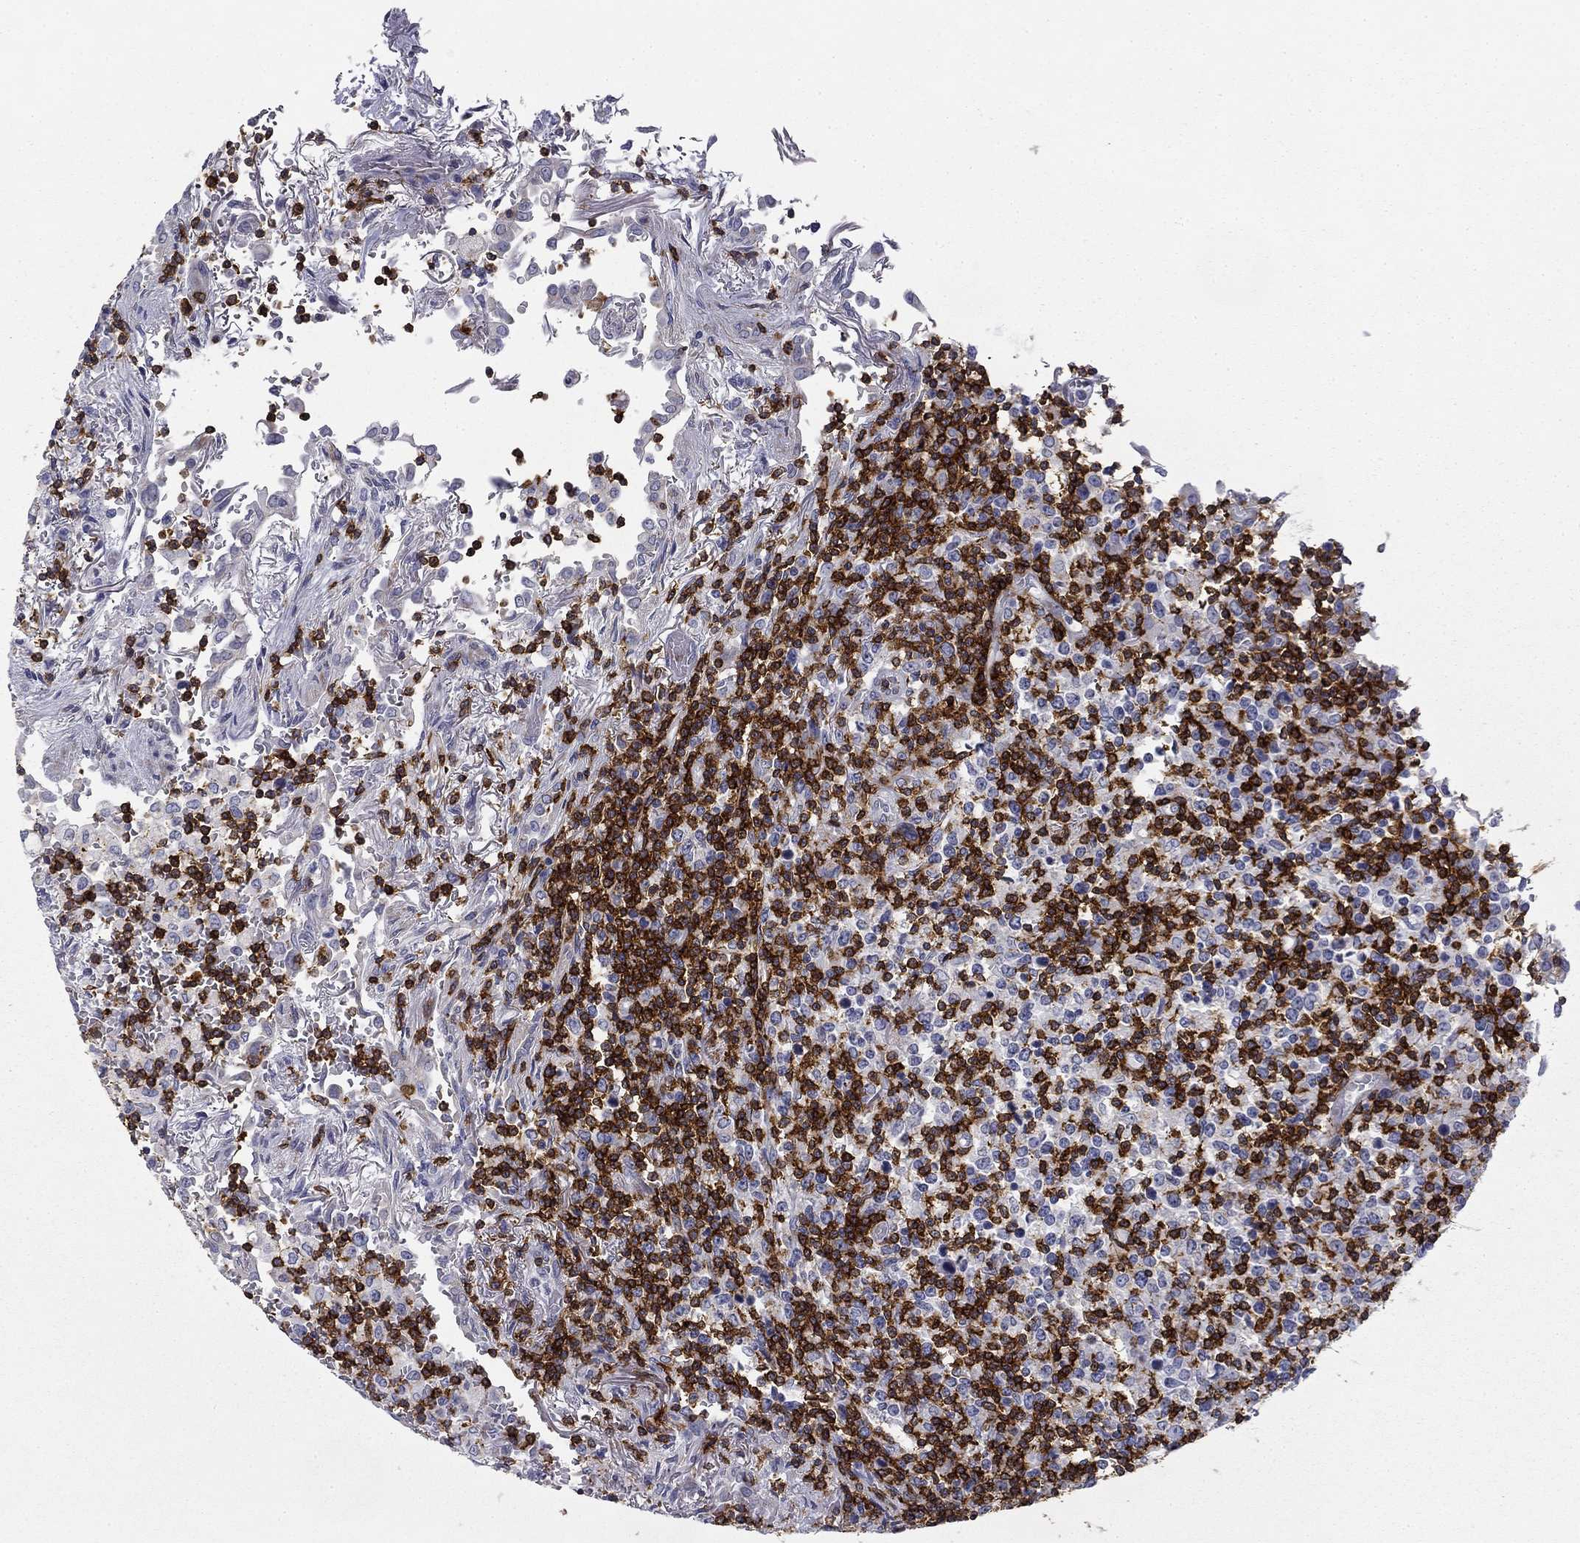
{"staining": {"intensity": "strong", "quantity": "25%-75%", "location": "cytoplasmic/membranous"}, "tissue": "lymphoma", "cell_type": "Tumor cells", "image_type": "cancer", "snomed": [{"axis": "morphology", "description": "Malignant lymphoma, non-Hodgkin's type, High grade"}, {"axis": "topography", "description": "Lung"}], "caption": "Immunohistochemical staining of human malignant lymphoma, non-Hodgkin's type (high-grade) exhibits high levels of strong cytoplasmic/membranous protein staining in about 25%-75% of tumor cells.", "gene": "TRAT1", "patient": {"sex": "male", "age": 79}}